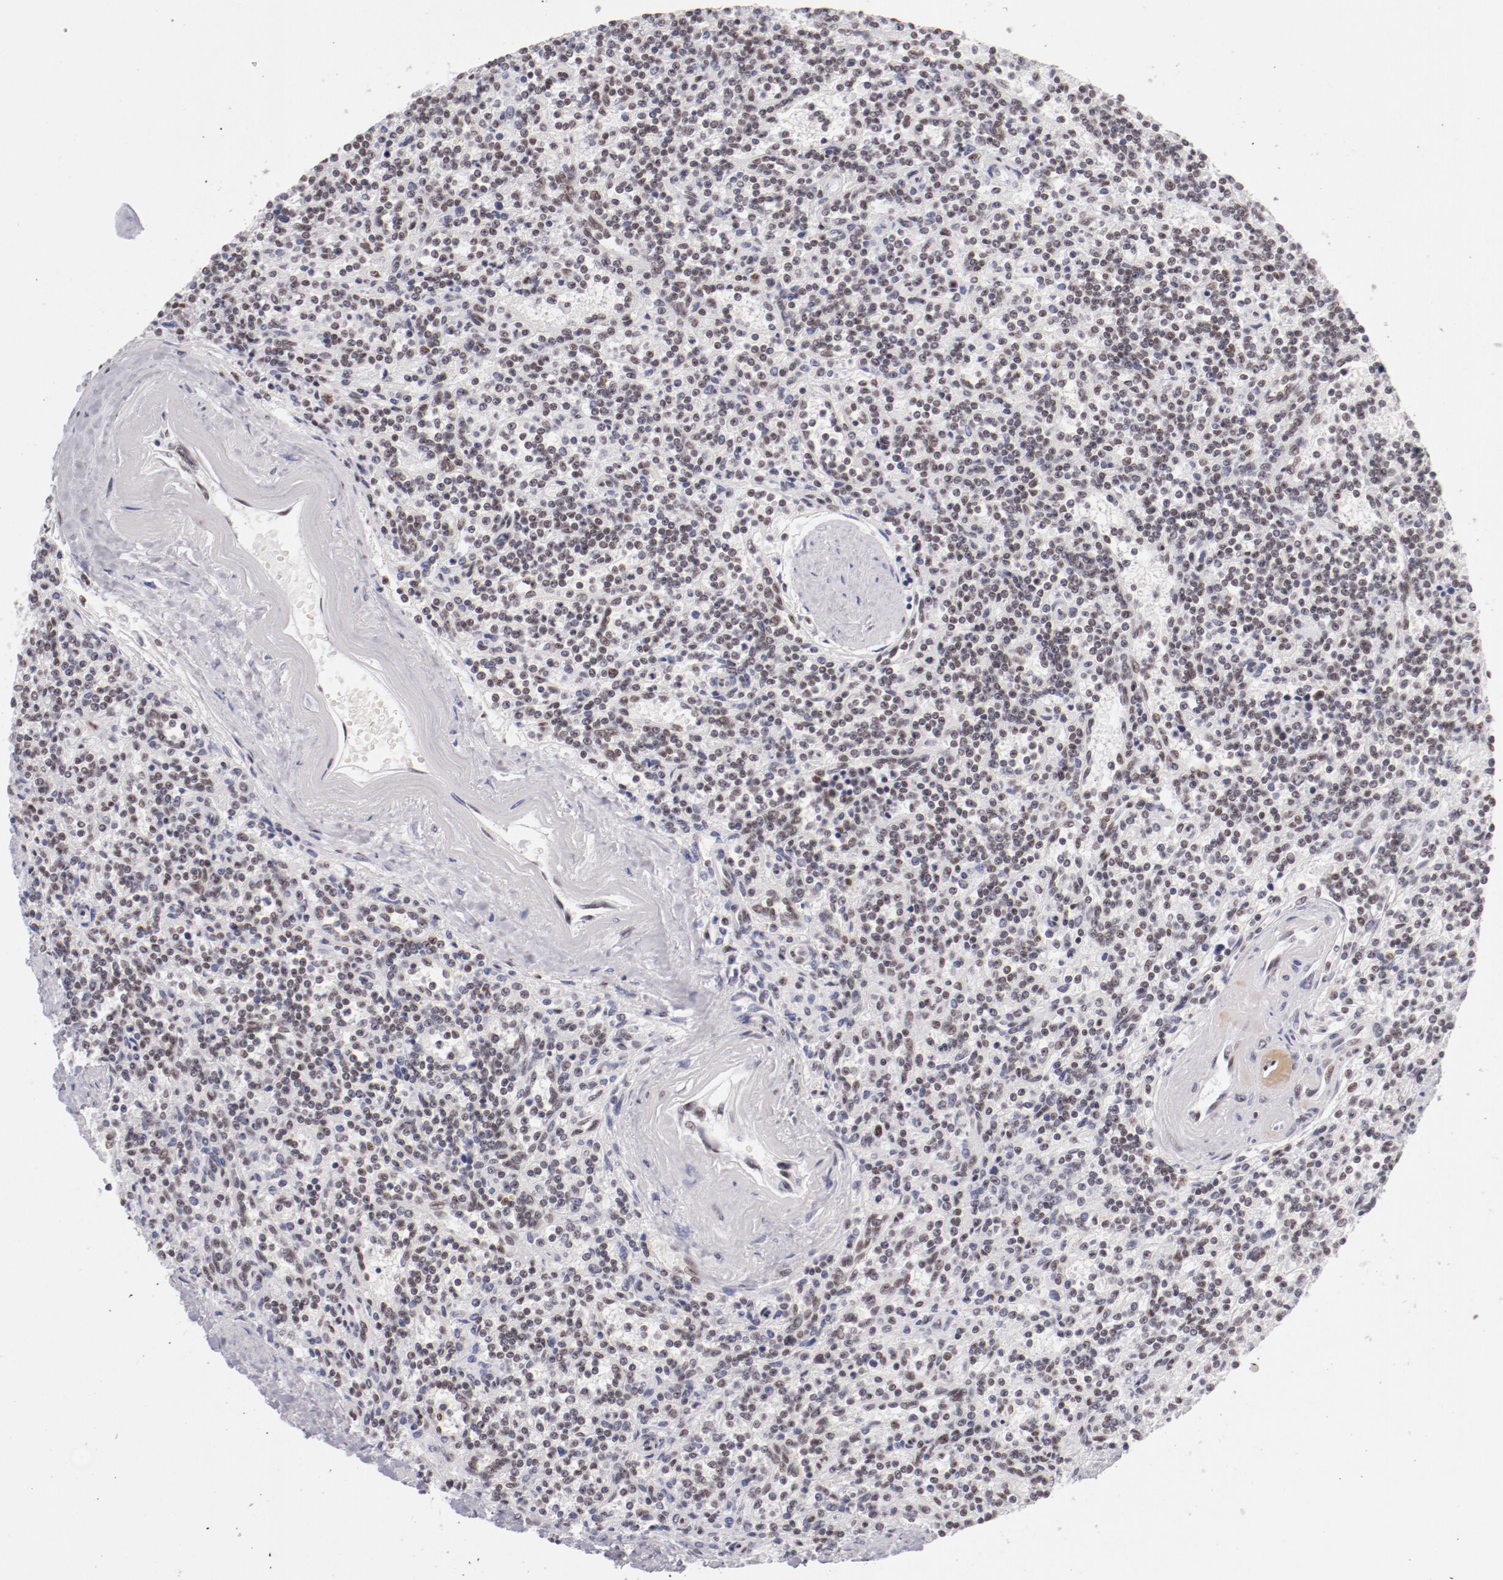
{"staining": {"intensity": "weak", "quantity": "25%-75%", "location": "nuclear"}, "tissue": "lymphoma", "cell_type": "Tumor cells", "image_type": "cancer", "snomed": [{"axis": "morphology", "description": "Malignant lymphoma, non-Hodgkin's type, Low grade"}, {"axis": "topography", "description": "Spleen"}], "caption": "Immunohistochemical staining of malignant lymphoma, non-Hodgkin's type (low-grade) demonstrates low levels of weak nuclear positivity in approximately 25%-75% of tumor cells. (brown staining indicates protein expression, while blue staining denotes nuclei).", "gene": "TFAP4", "patient": {"sex": "male", "age": 73}}